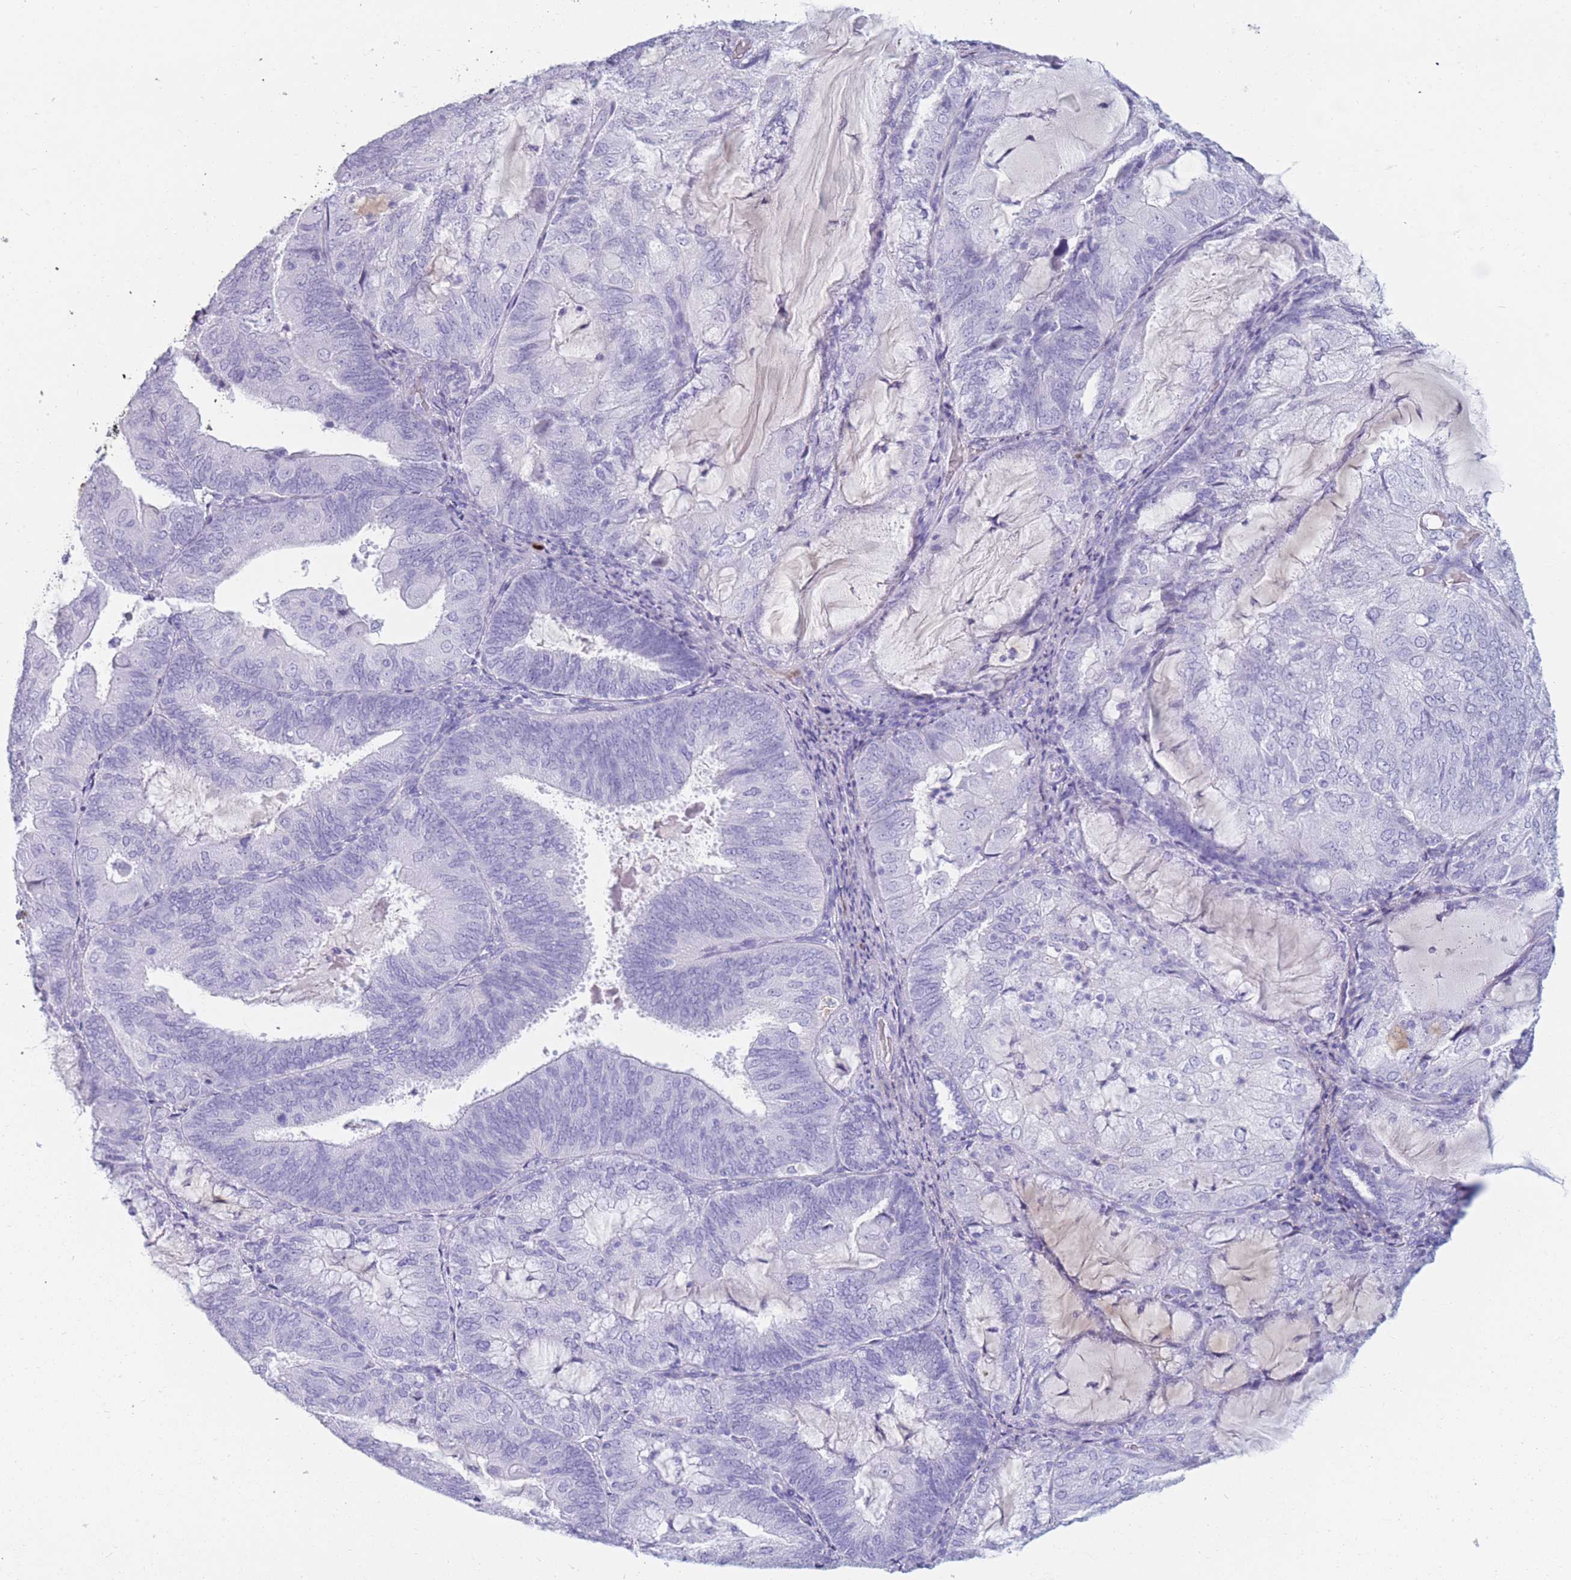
{"staining": {"intensity": "negative", "quantity": "none", "location": "none"}, "tissue": "endometrial cancer", "cell_type": "Tumor cells", "image_type": "cancer", "snomed": [{"axis": "morphology", "description": "Adenocarcinoma, NOS"}, {"axis": "topography", "description": "Endometrium"}], "caption": "Immunohistochemical staining of human endometrial cancer (adenocarcinoma) demonstrates no significant staining in tumor cells.", "gene": "TNFSF11", "patient": {"sex": "female", "age": 81}}